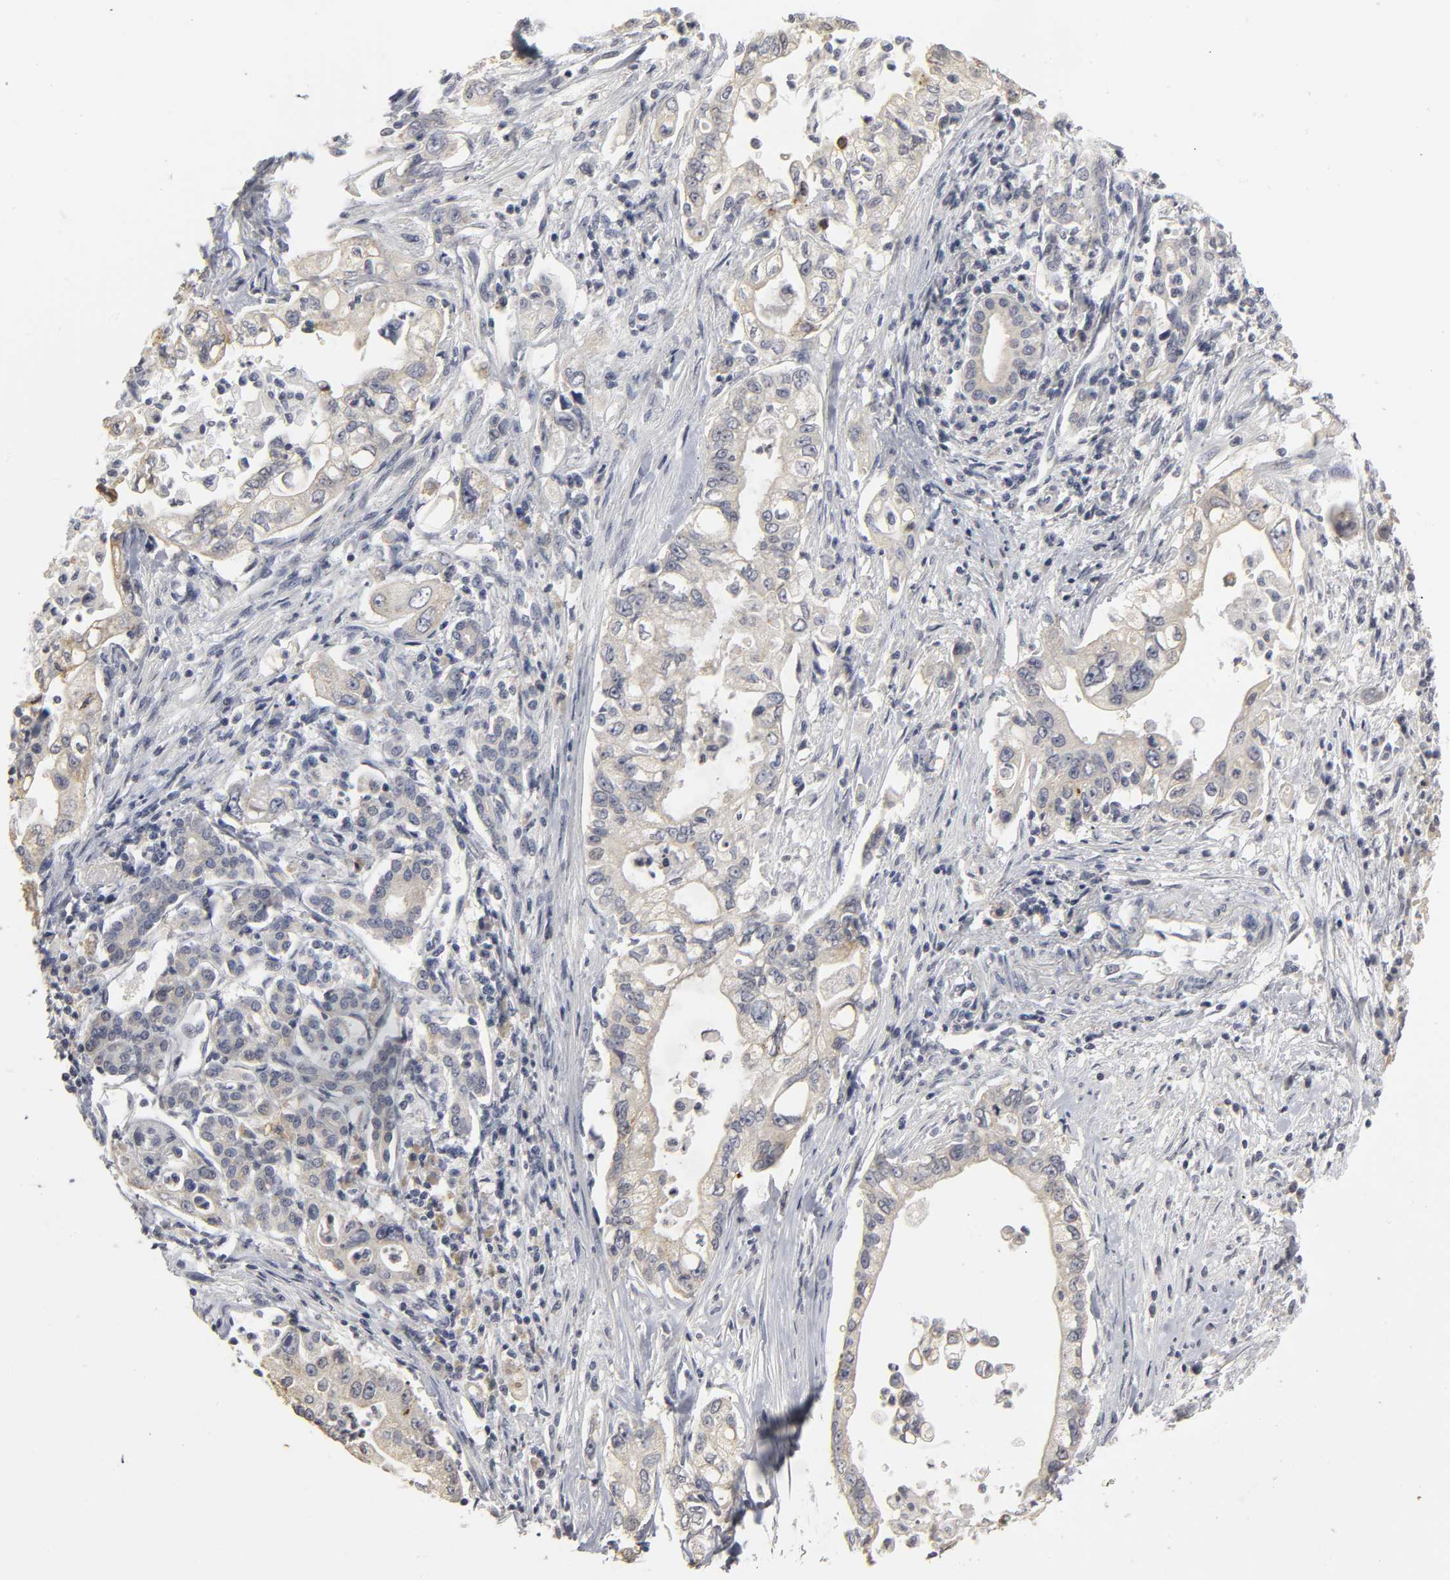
{"staining": {"intensity": "negative", "quantity": "none", "location": "none"}, "tissue": "pancreatic cancer", "cell_type": "Tumor cells", "image_type": "cancer", "snomed": [{"axis": "morphology", "description": "Normal tissue, NOS"}, {"axis": "topography", "description": "Pancreas"}], "caption": "Tumor cells are negative for protein expression in human pancreatic cancer.", "gene": "TCAP", "patient": {"sex": "male", "age": 42}}